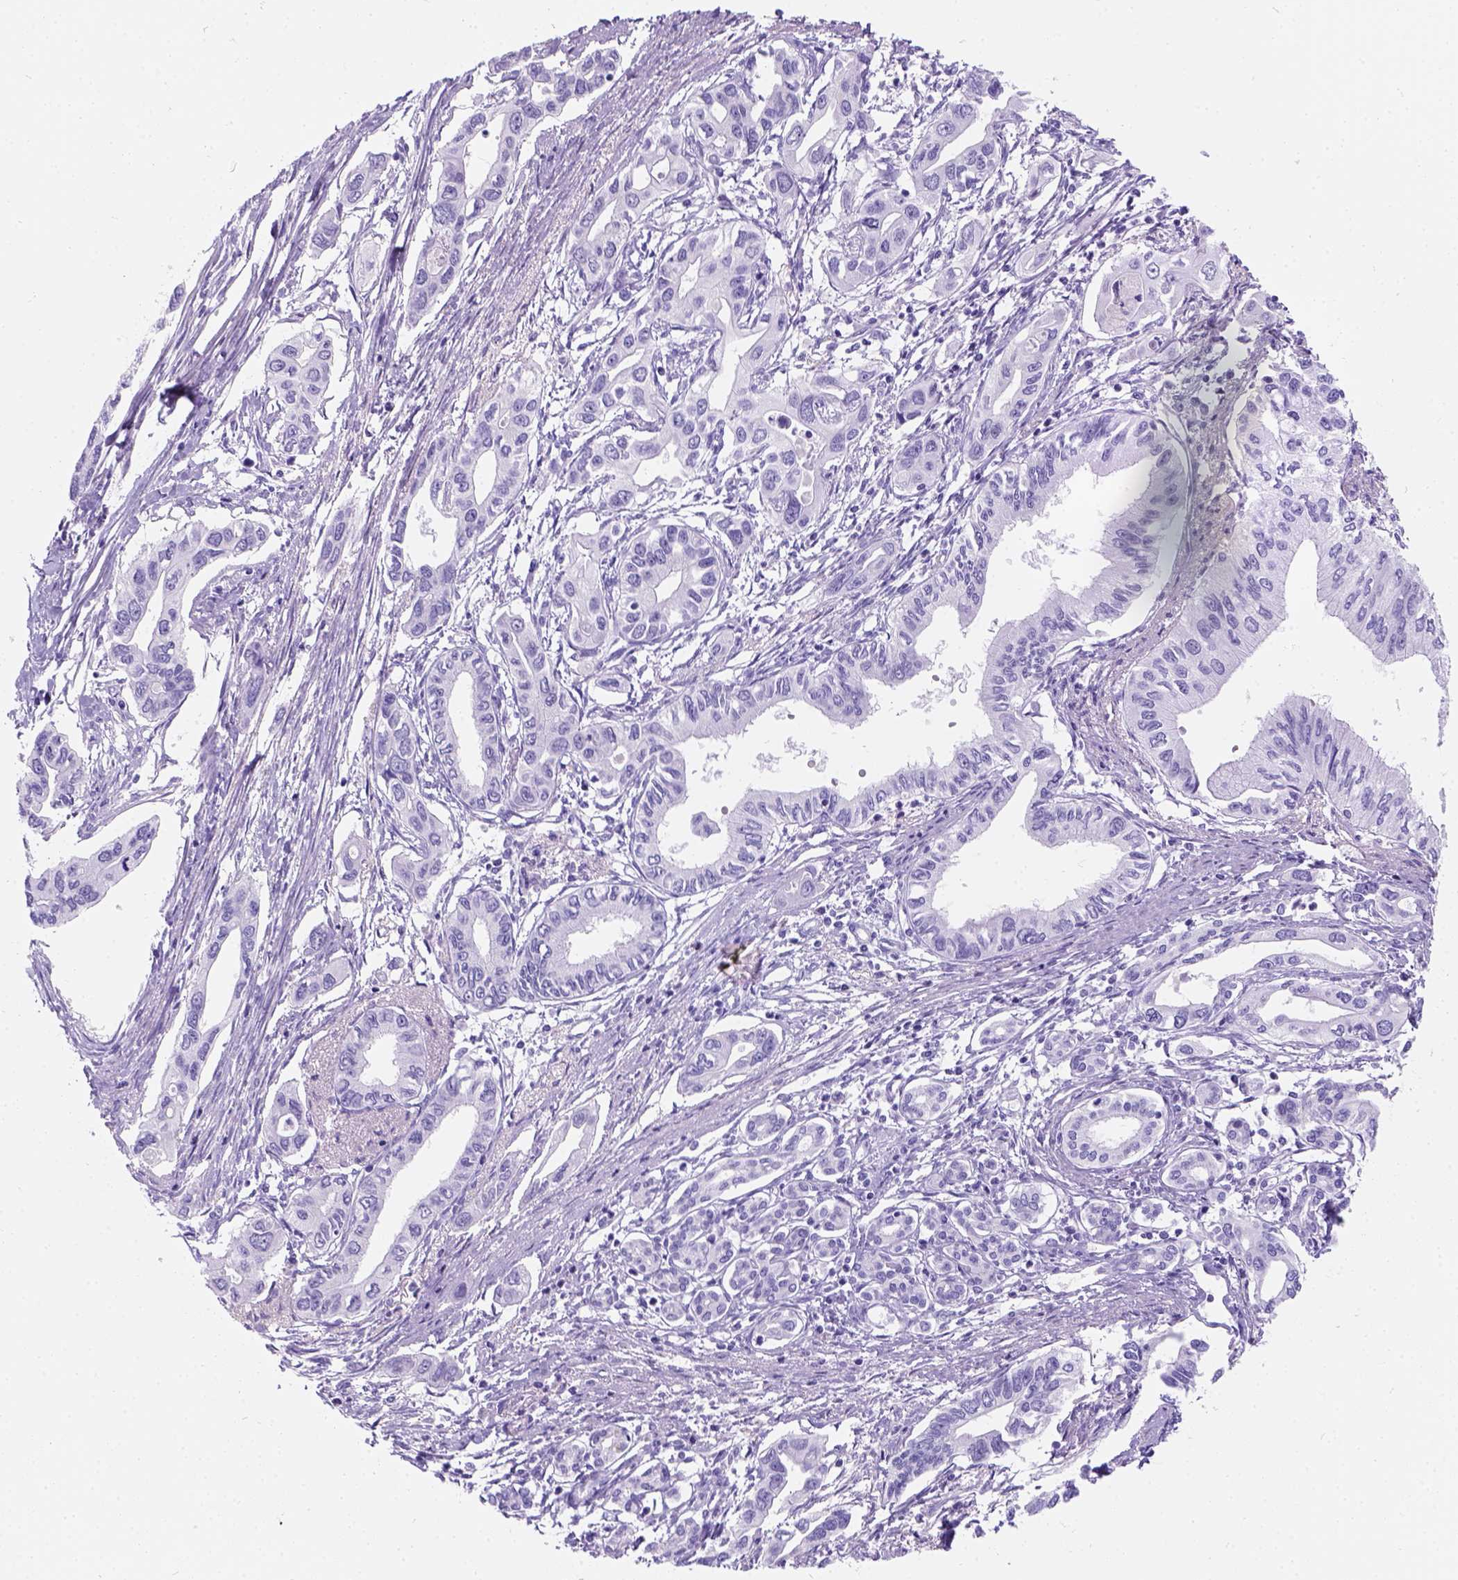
{"staining": {"intensity": "negative", "quantity": "none", "location": "none"}, "tissue": "pancreatic cancer", "cell_type": "Tumor cells", "image_type": "cancer", "snomed": [{"axis": "morphology", "description": "Adenocarcinoma, NOS"}, {"axis": "topography", "description": "Pancreas"}], "caption": "This is an immunohistochemistry (IHC) image of human pancreatic adenocarcinoma. There is no staining in tumor cells.", "gene": "C7orf57", "patient": {"sex": "male", "age": 60}}